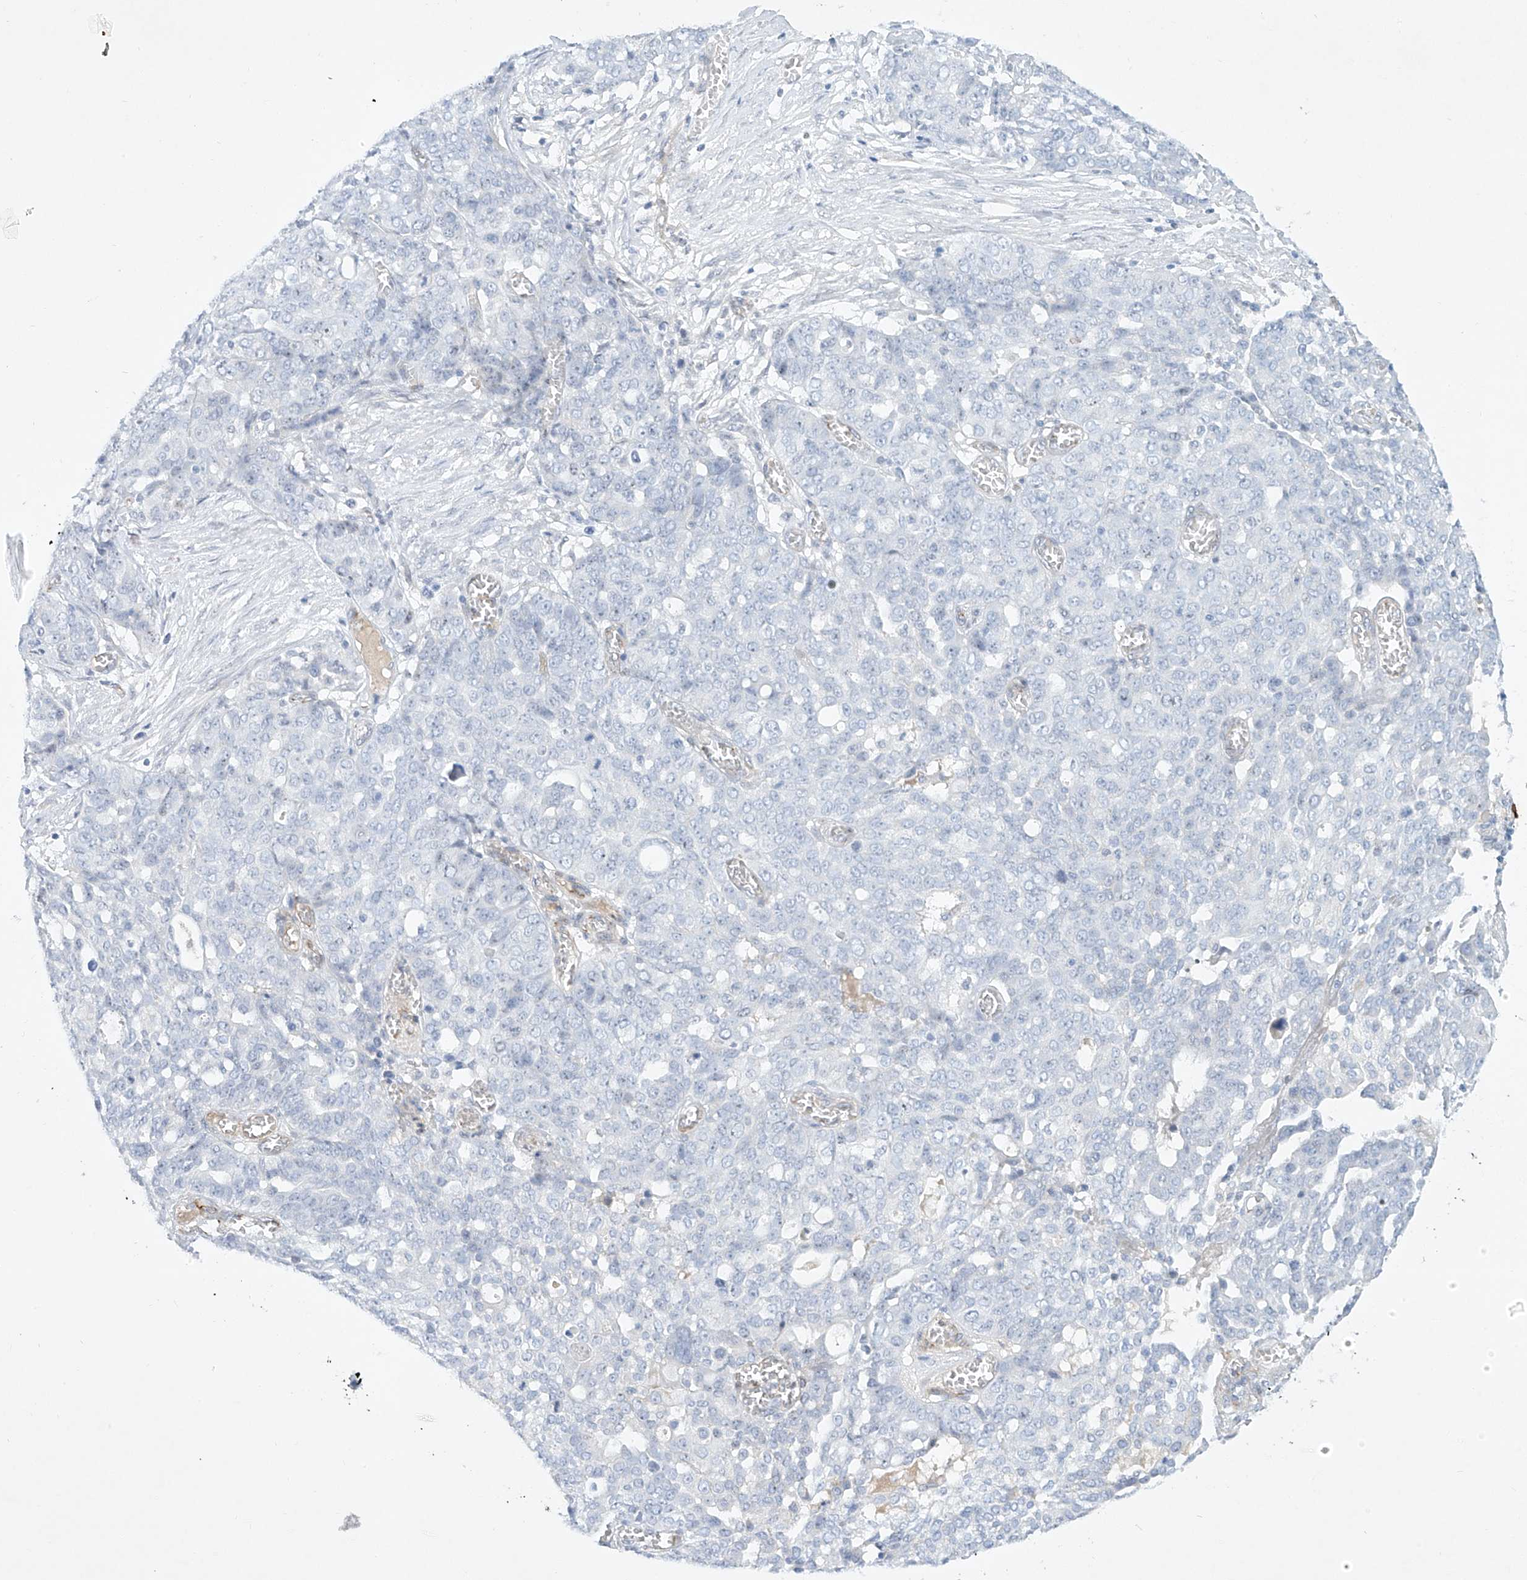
{"staining": {"intensity": "negative", "quantity": "none", "location": "none"}, "tissue": "ovarian cancer", "cell_type": "Tumor cells", "image_type": "cancer", "snomed": [{"axis": "morphology", "description": "Cystadenocarcinoma, serous, NOS"}, {"axis": "topography", "description": "Soft tissue"}, {"axis": "topography", "description": "Ovary"}], "caption": "Tumor cells show no significant staining in ovarian cancer.", "gene": "REEP2", "patient": {"sex": "female", "age": 57}}